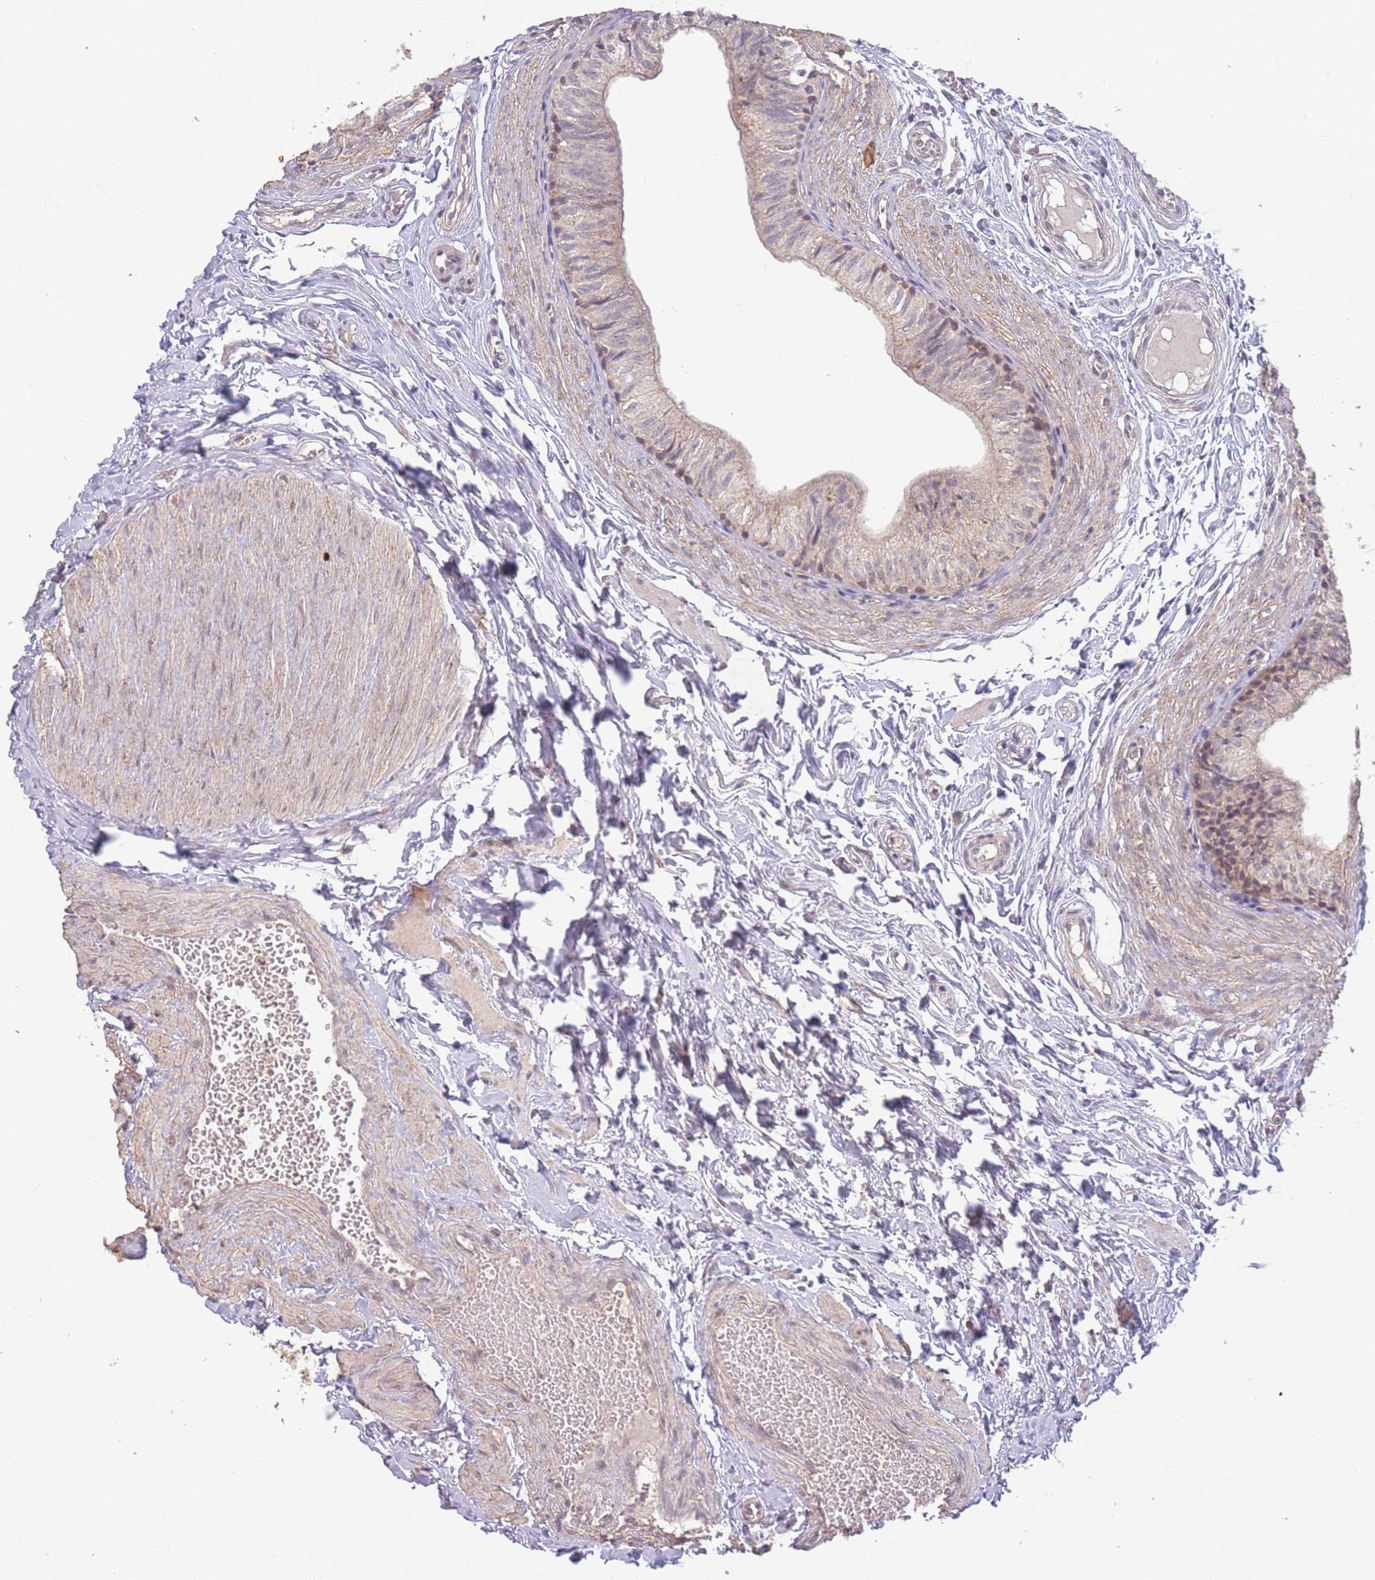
{"staining": {"intensity": "weak", "quantity": "25%-75%", "location": "cytoplasmic/membranous"}, "tissue": "epididymis", "cell_type": "Glandular cells", "image_type": "normal", "snomed": [{"axis": "morphology", "description": "Normal tissue, NOS"}, {"axis": "topography", "description": "Epididymis"}], "caption": "Weak cytoplasmic/membranous expression is appreciated in approximately 25%-75% of glandular cells in normal epididymis.", "gene": "RNF144B", "patient": {"sex": "male", "age": 37}}